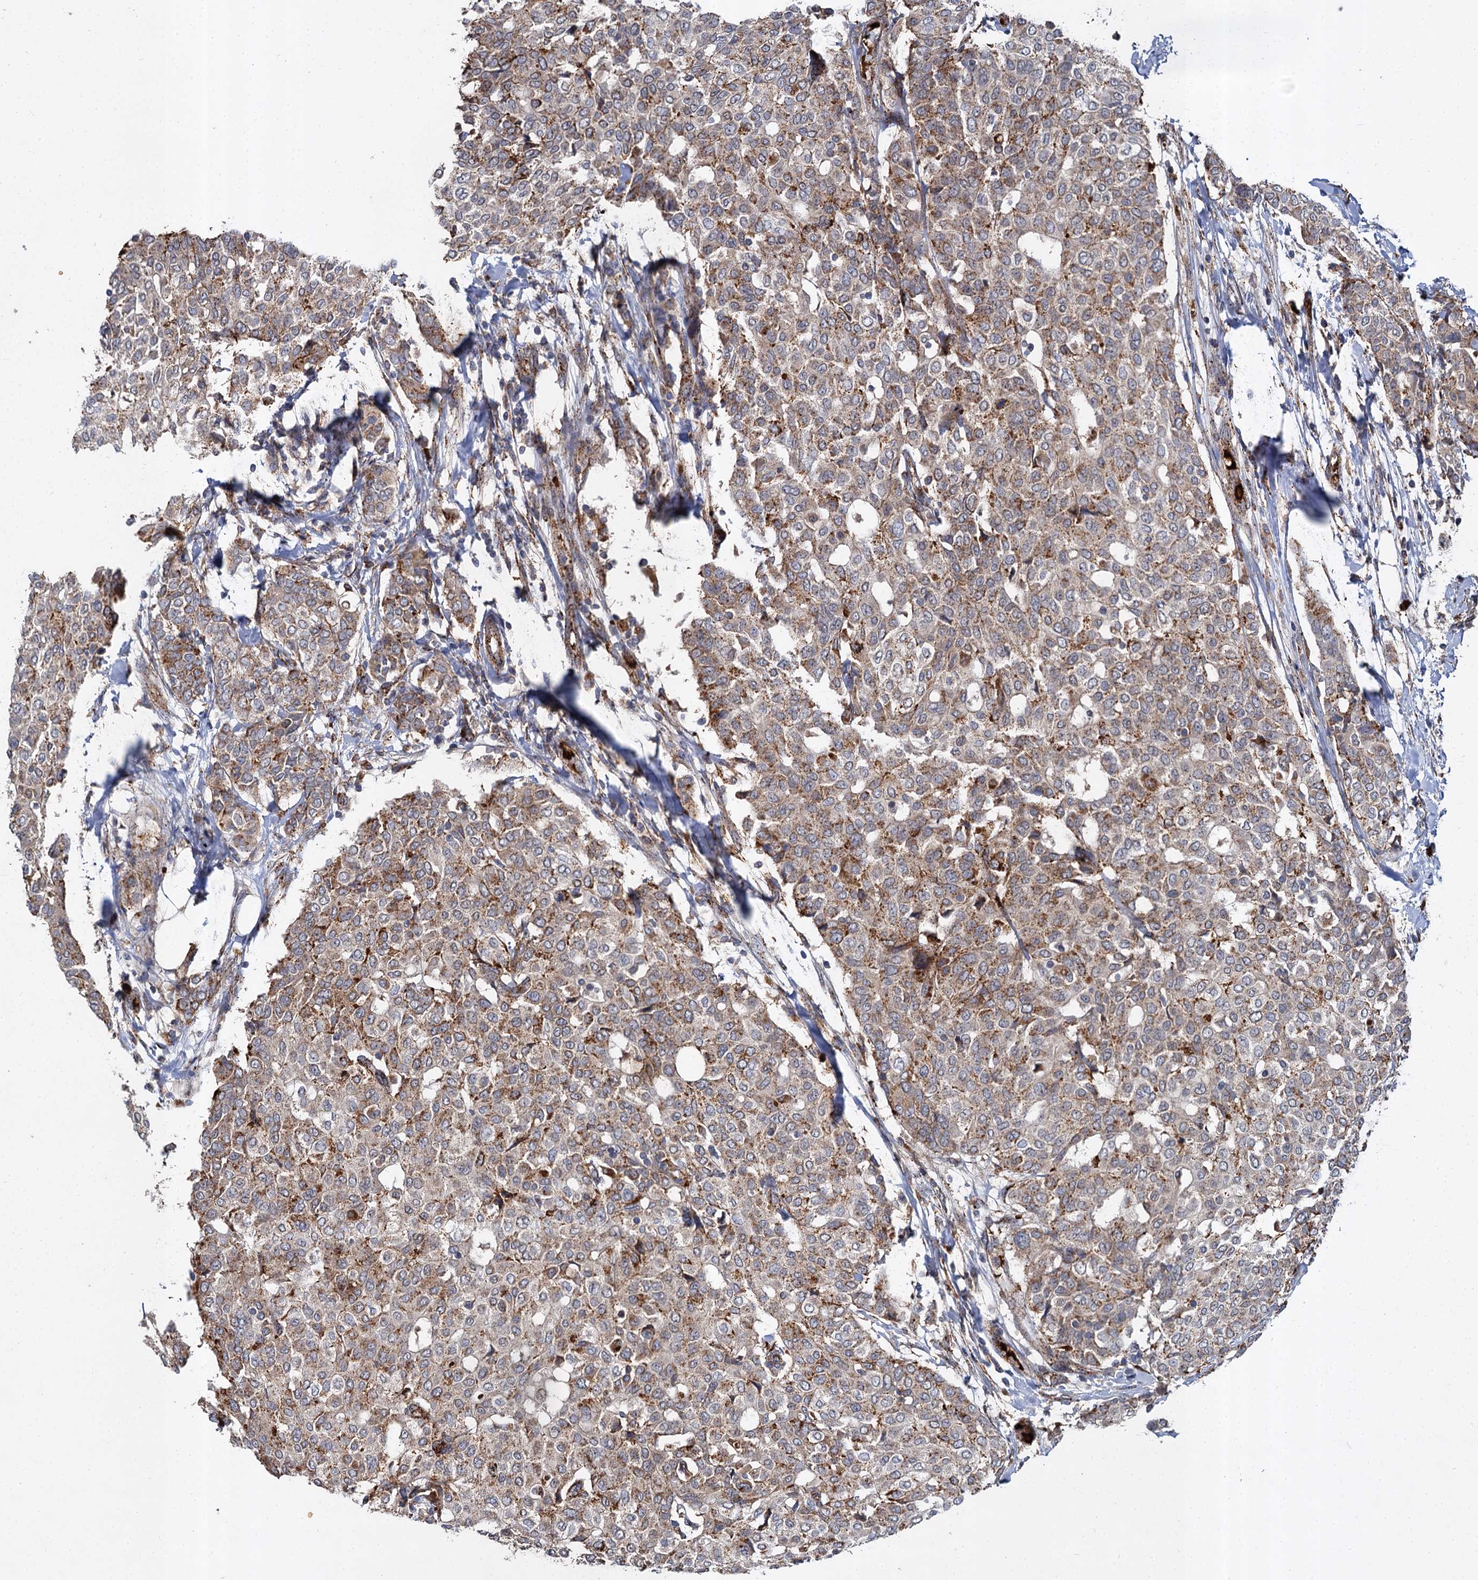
{"staining": {"intensity": "moderate", "quantity": ">75%", "location": "cytoplasmic/membranous"}, "tissue": "breast cancer", "cell_type": "Tumor cells", "image_type": "cancer", "snomed": [{"axis": "morphology", "description": "Lobular carcinoma"}, {"axis": "topography", "description": "Breast"}], "caption": "Lobular carcinoma (breast) tissue reveals moderate cytoplasmic/membranous expression in about >75% of tumor cells", "gene": "GBA1", "patient": {"sex": "female", "age": 51}}